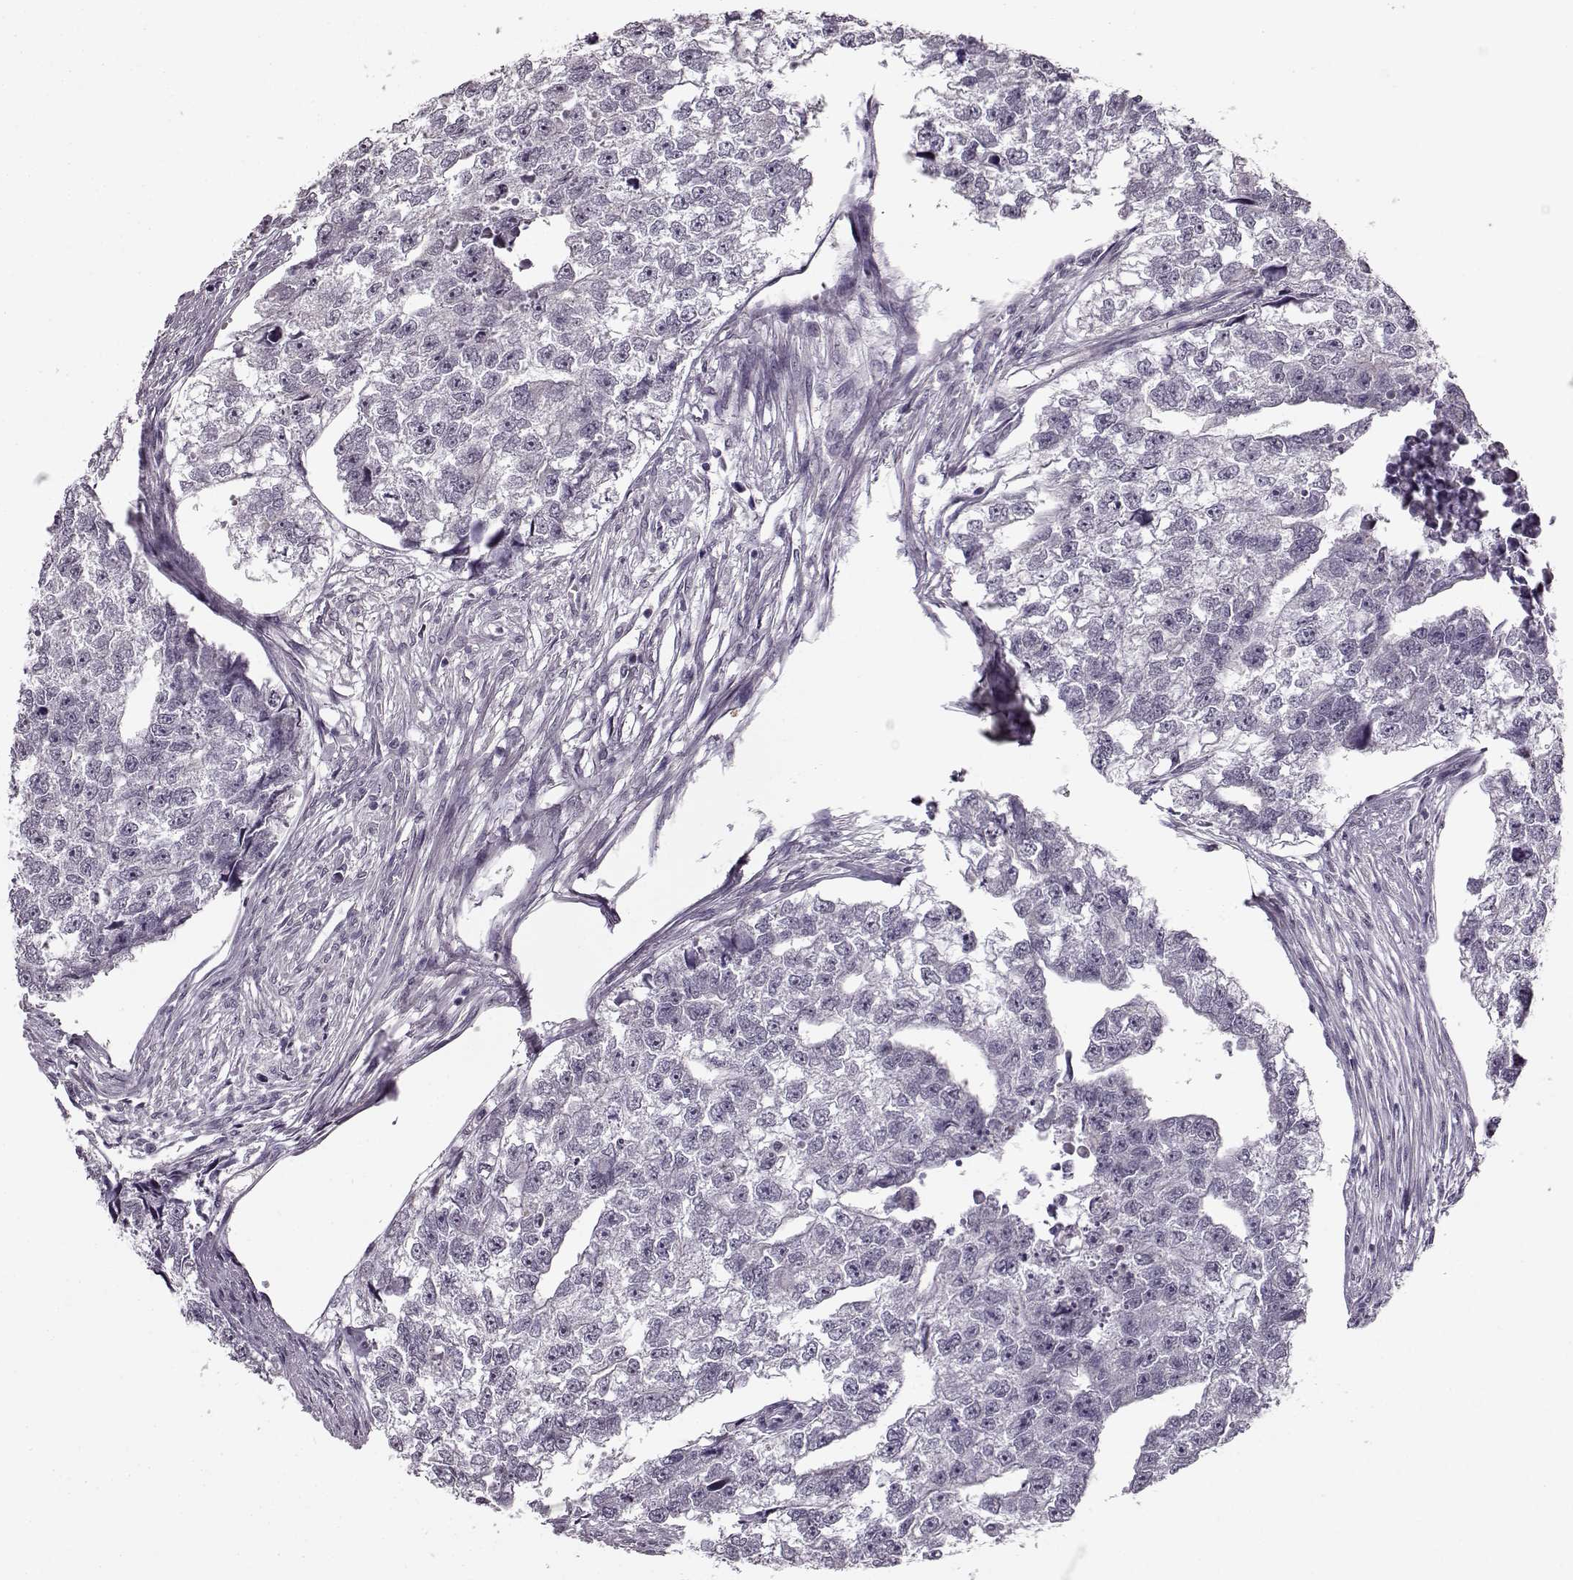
{"staining": {"intensity": "negative", "quantity": "none", "location": "none"}, "tissue": "testis cancer", "cell_type": "Tumor cells", "image_type": "cancer", "snomed": [{"axis": "morphology", "description": "Carcinoma, Embryonal, NOS"}, {"axis": "morphology", "description": "Teratoma, malignant, NOS"}, {"axis": "topography", "description": "Testis"}], "caption": "Immunohistochemistry (IHC) micrograph of malignant teratoma (testis) stained for a protein (brown), which displays no expression in tumor cells.", "gene": "MAP6D1", "patient": {"sex": "male", "age": 44}}